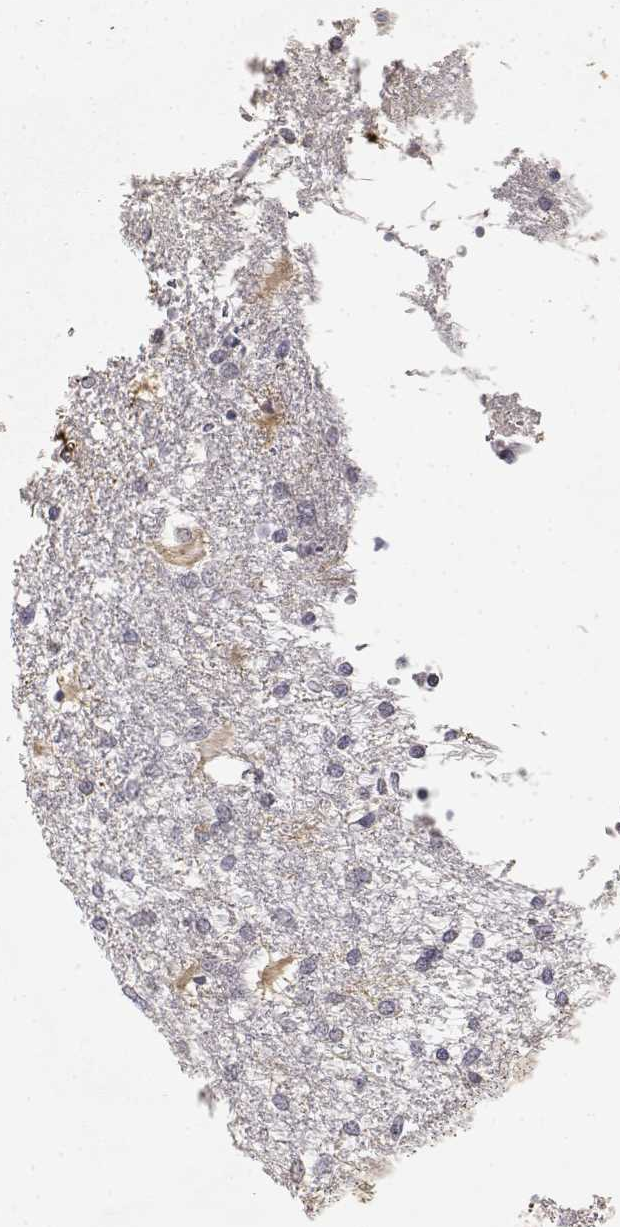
{"staining": {"intensity": "negative", "quantity": "none", "location": "none"}, "tissue": "glioma", "cell_type": "Tumor cells", "image_type": "cancer", "snomed": [{"axis": "morphology", "description": "Glioma, malignant, High grade"}, {"axis": "topography", "description": "Cerebral cortex"}], "caption": "Immunohistochemistry (IHC) image of human glioma stained for a protein (brown), which shows no staining in tumor cells.", "gene": "RAD51", "patient": {"sex": "male", "age": 79}}